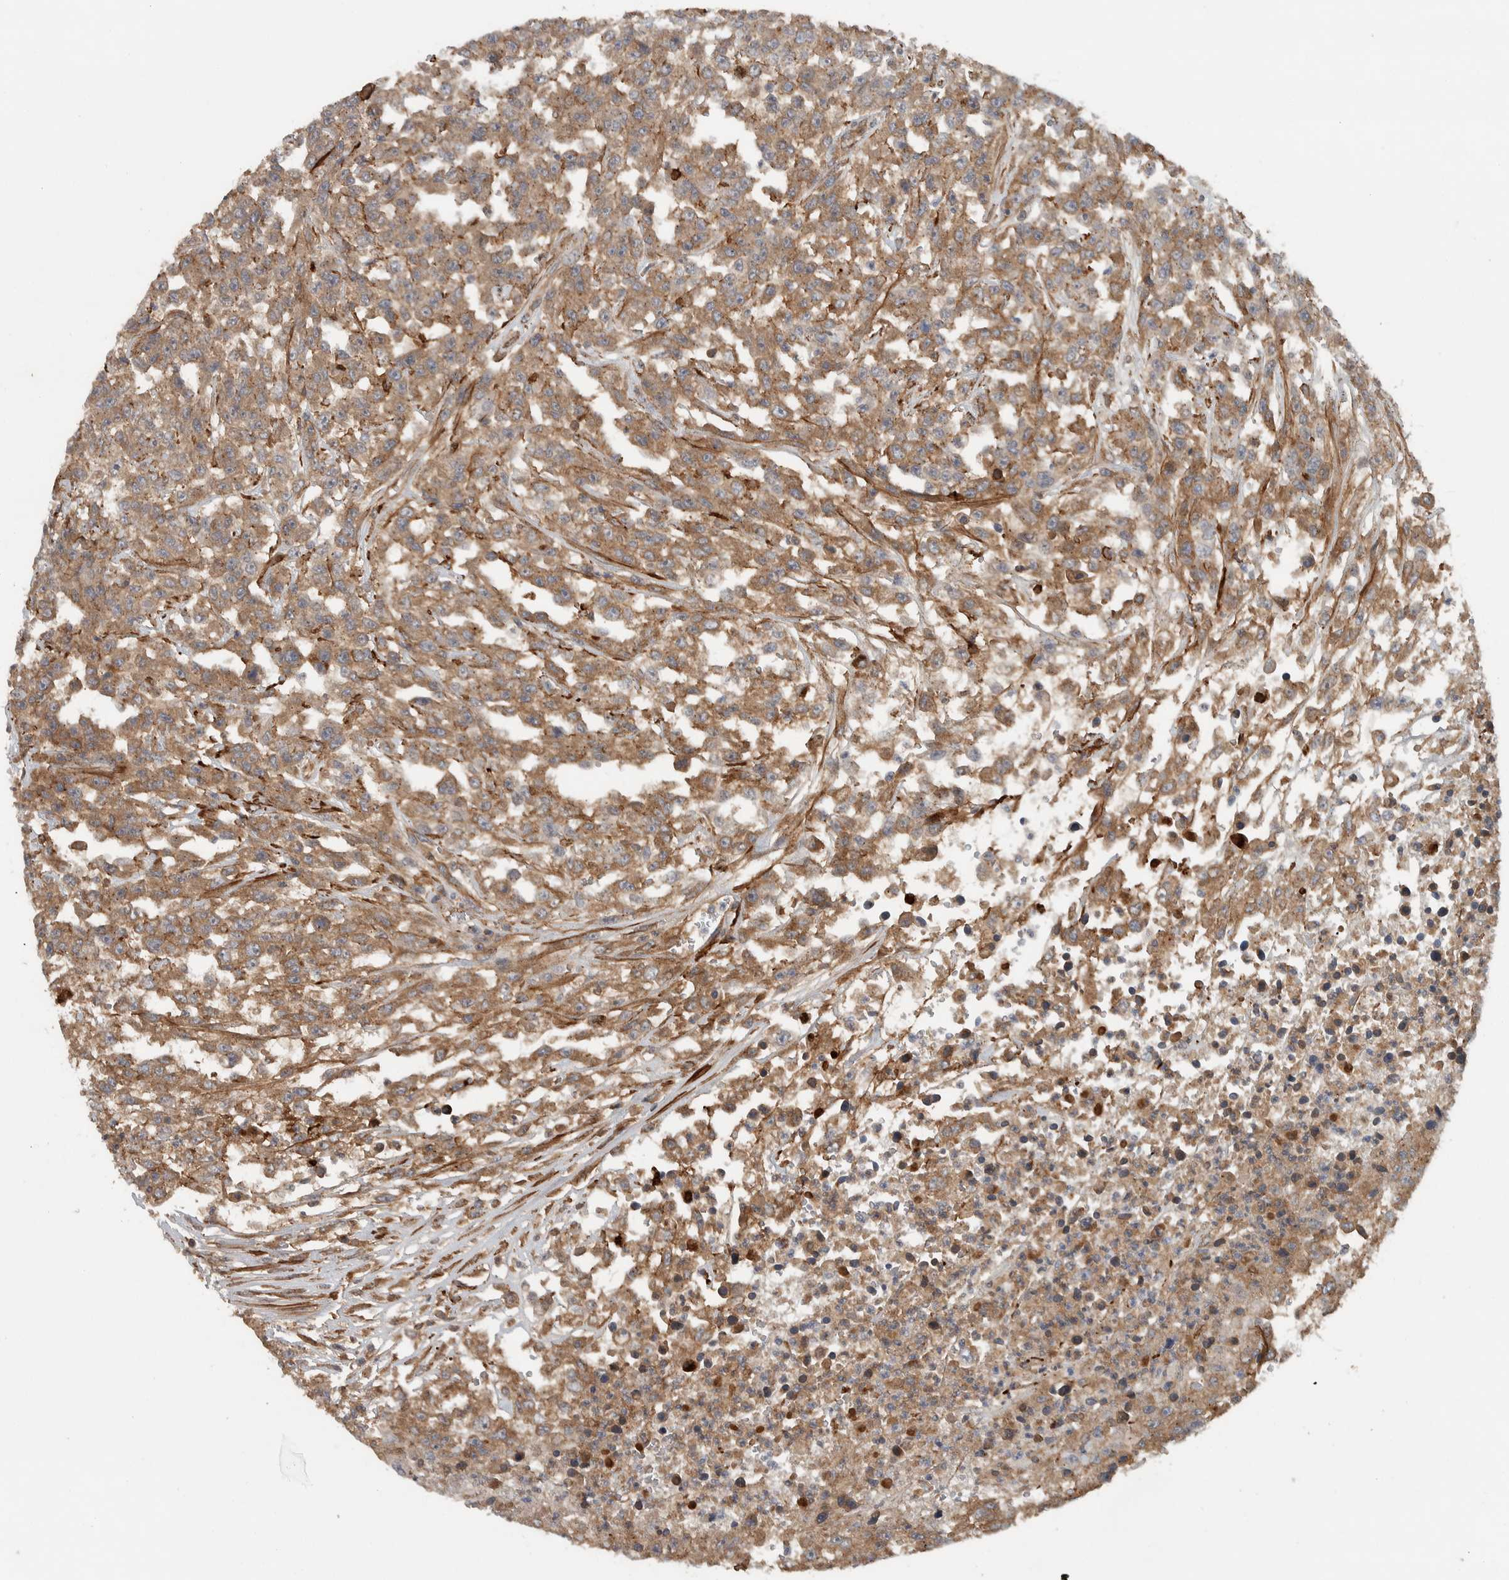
{"staining": {"intensity": "moderate", "quantity": ">75%", "location": "cytoplasmic/membranous"}, "tissue": "urothelial cancer", "cell_type": "Tumor cells", "image_type": "cancer", "snomed": [{"axis": "morphology", "description": "Urothelial carcinoma, High grade"}, {"axis": "topography", "description": "Urinary bladder"}], "caption": "Immunohistochemical staining of human urothelial carcinoma (high-grade) reveals medium levels of moderate cytoplasmic/membranous expression in approximately >75% of tumor cells. The protein is shown in brown color, while the nuclei are stained blue.", "gene": "LBHD1", "patient": {"sex": "male", "age": 46}}